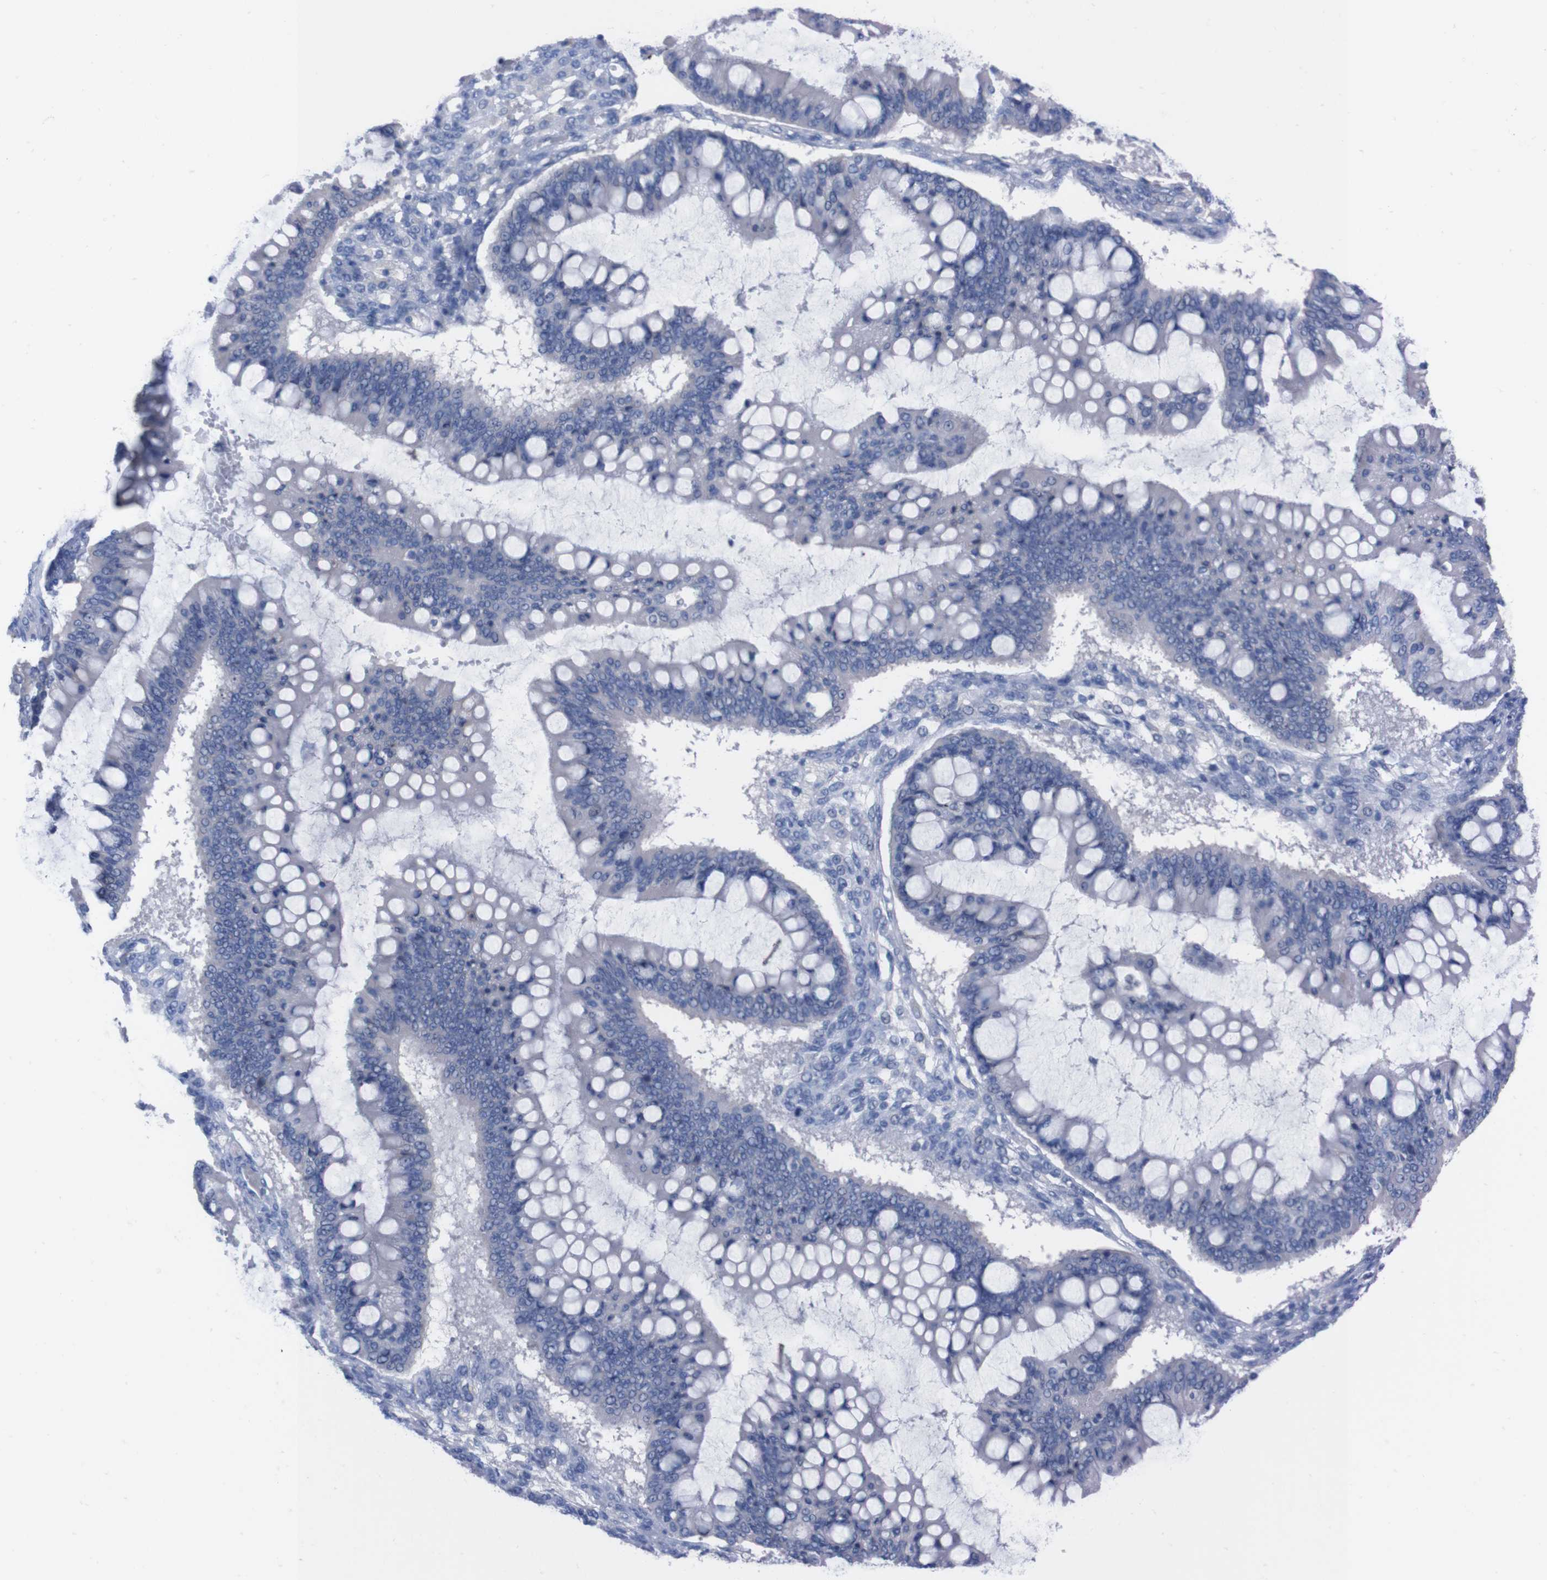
{"staining": {"intensity": "negative", "quantity": "none", "location": "none"}, "tissue": "ovarian cancer", "cell_type": "Tumor cells", "image_type": "cancer", "snomed": [{"axis": "morphology", "description": "Cystadenocarcinoma, mucinous, NOS"}, {"axis": "topography", "description": "Ovary"}], "caption": "The micrograph shows no significant staining in tumor cells of ovarian cancer (mucinous cystadenocarcinoma).", "gene": "TMEM243", "patient": {"sex": "female", "age": 73}}